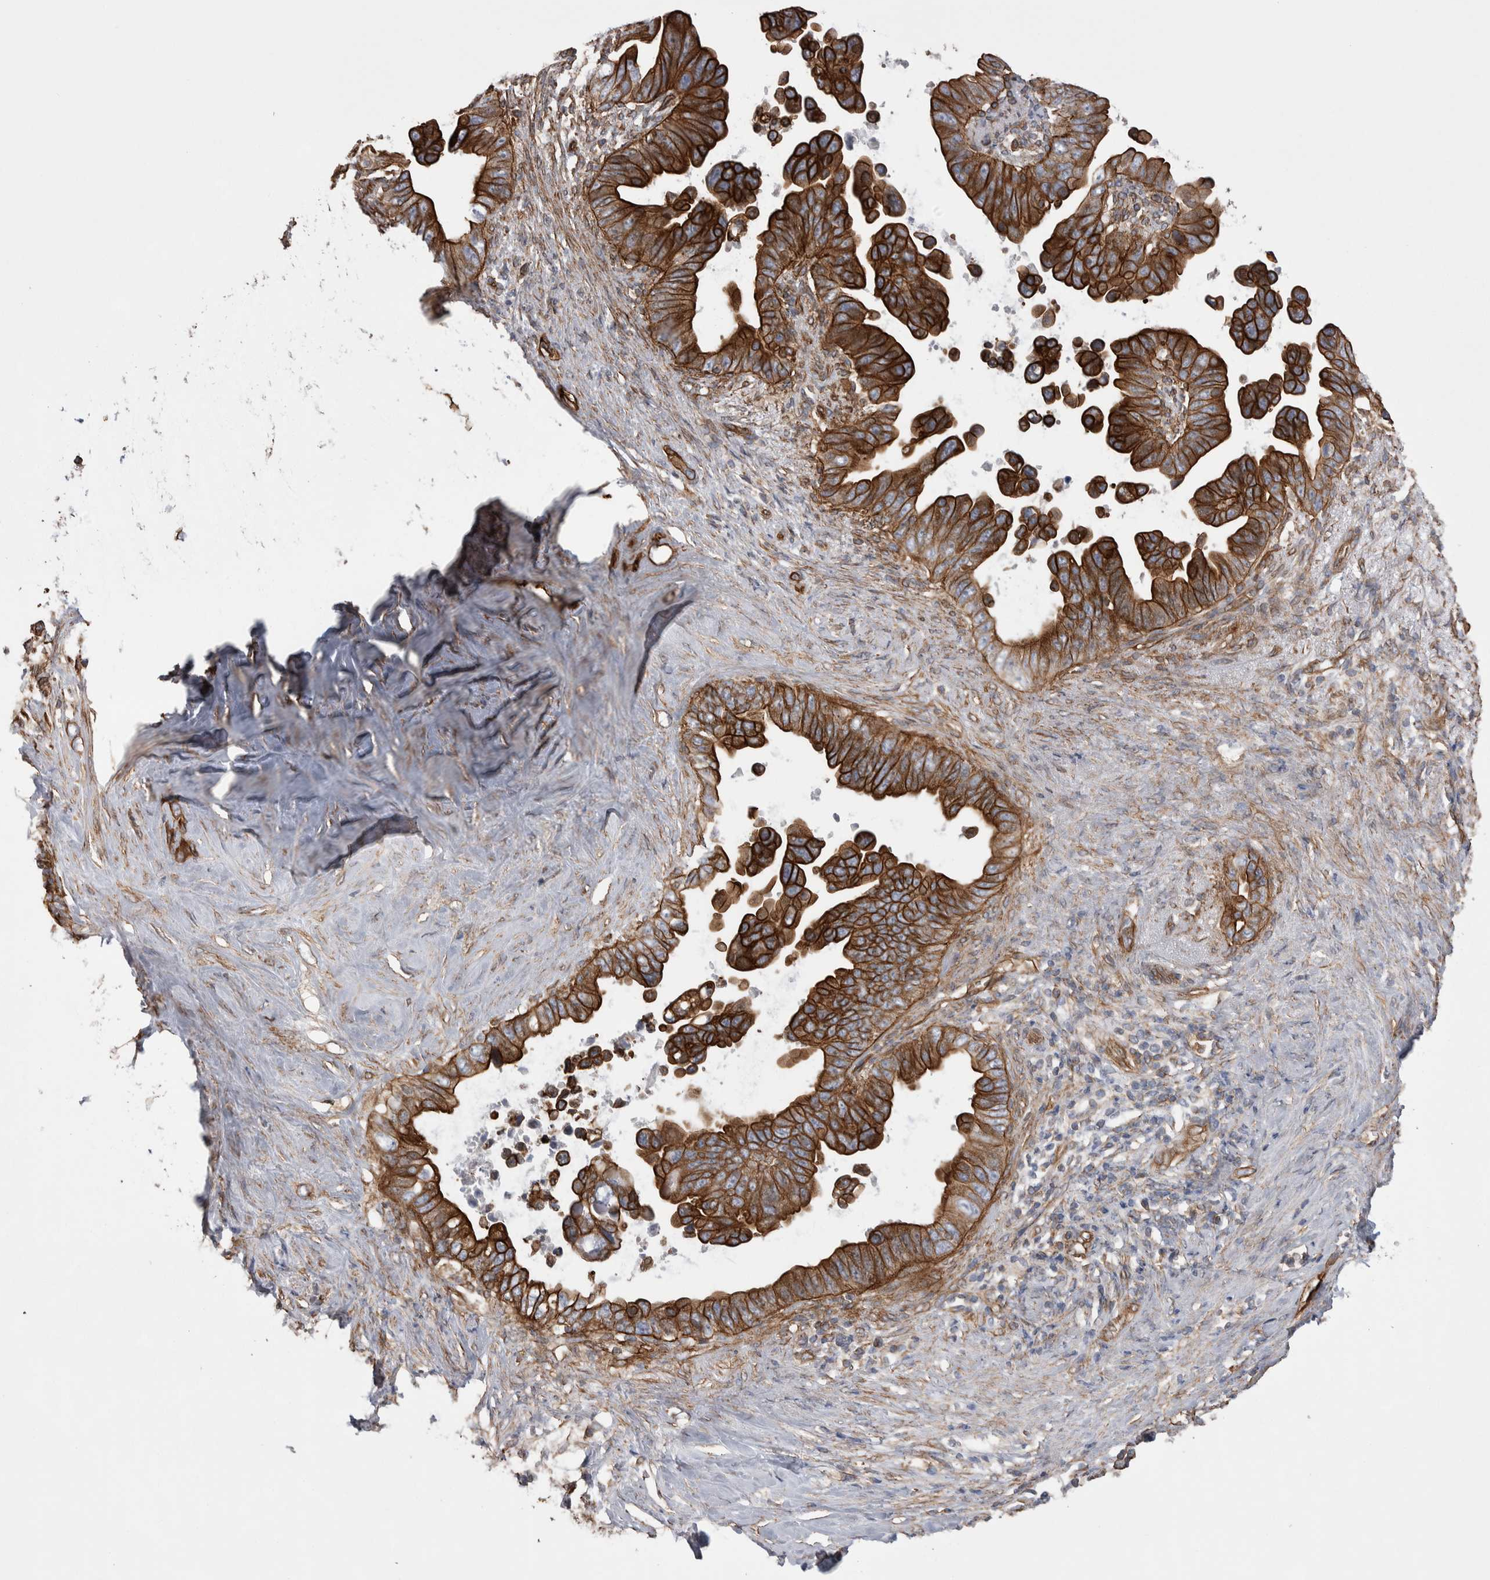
{"staining": {"intensity": "strong", "quantity": ">75%", "location": "cytoplasmic/membranous"}, "tissue": "pancreatic cancer", "cell_type": "Tumor cells", "image_type": "cancer", "snomed": [{"axis": "morphology", "description": "Adenocarcinoma, NOS"}, {"axis": "topography", "description": "Pancreas"}], "caption": "Human pancreatic cancer stained with a protein marker displays strong staining in tumor cells.", "gene": "KIF12", "patient": {"sex": "female", "age": 72}}